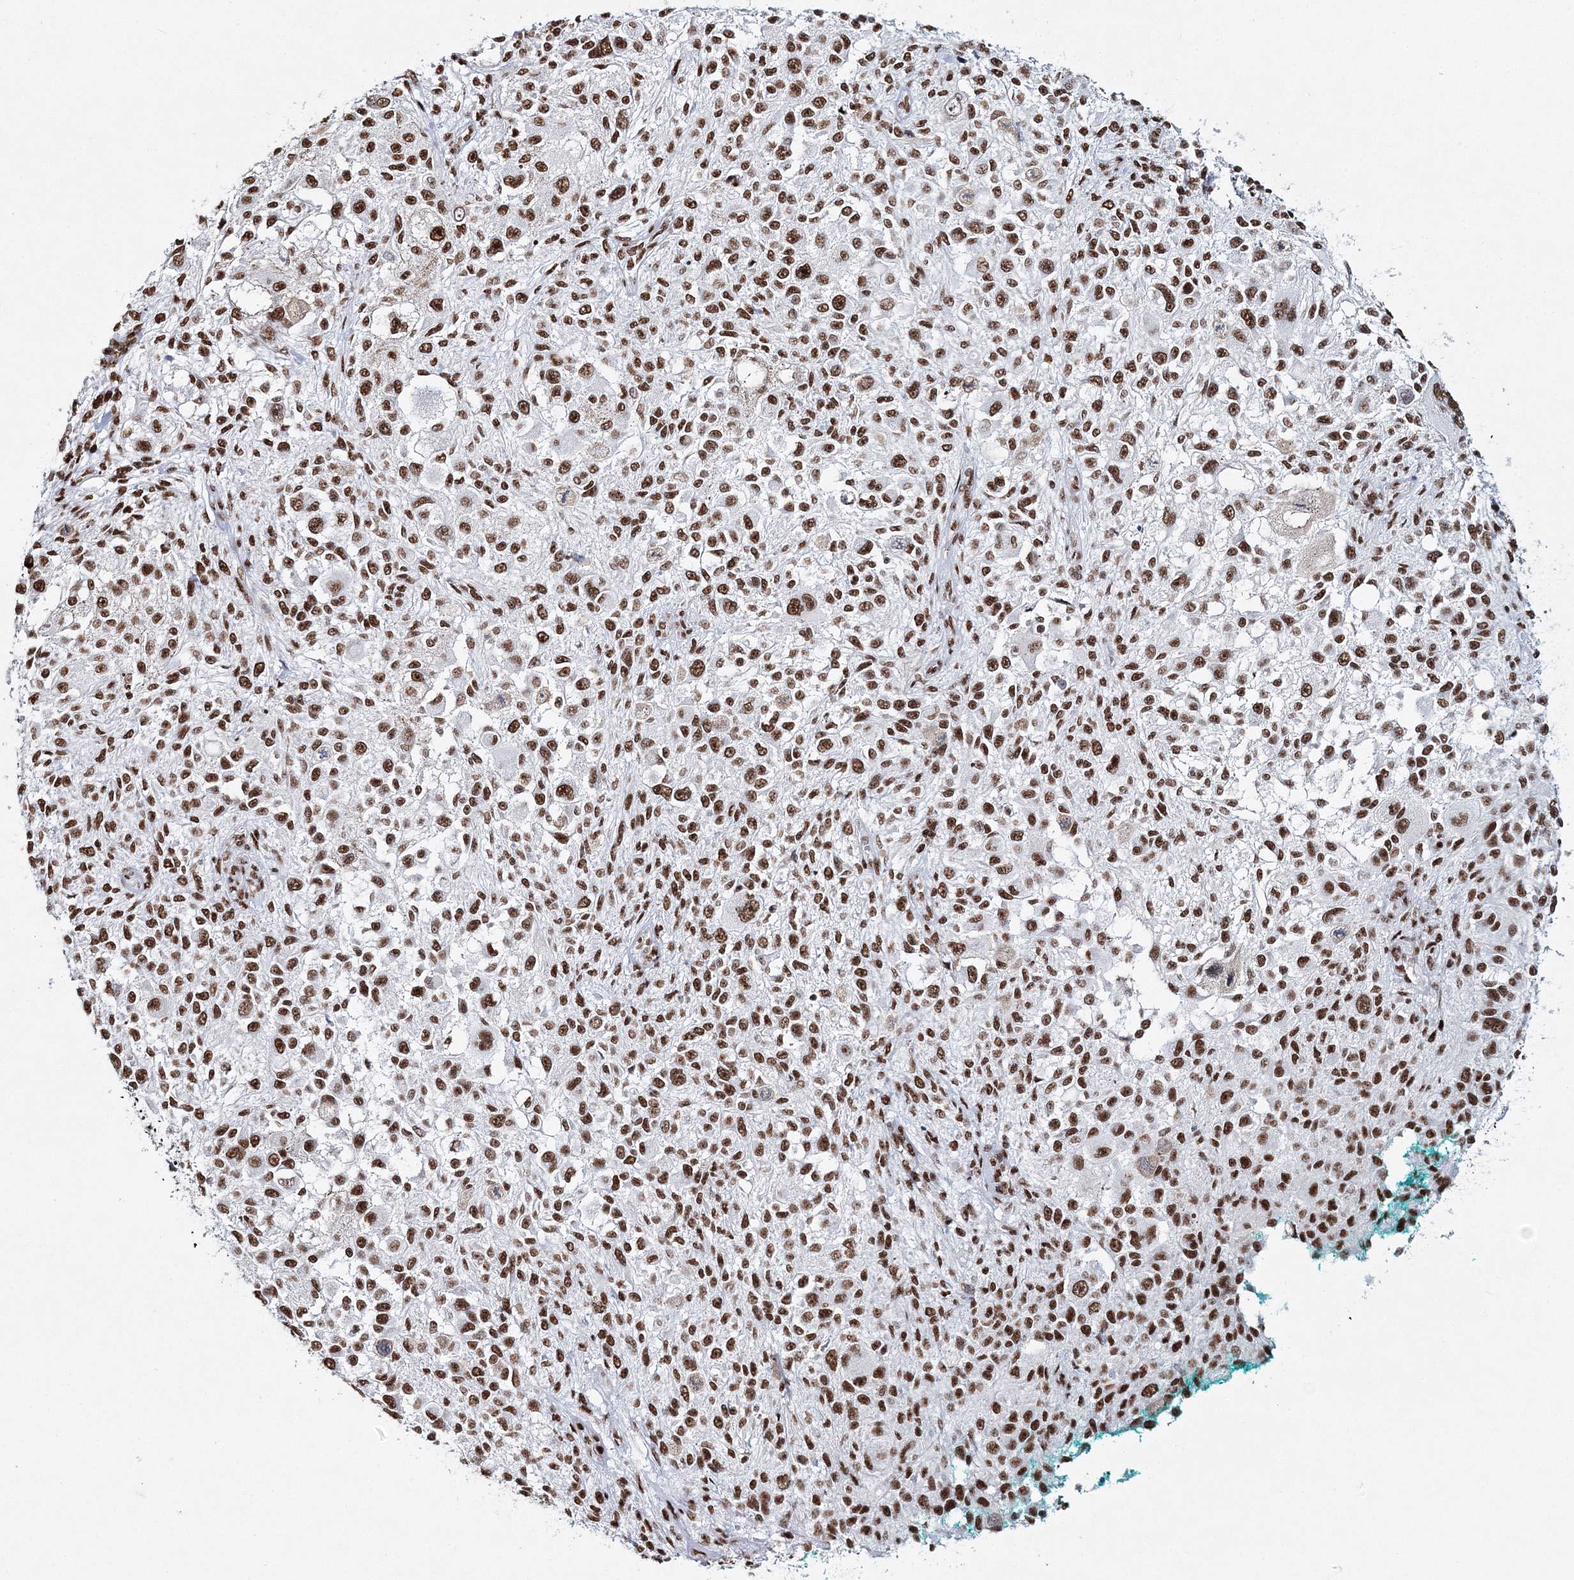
{"staining": {"intensity": "moderate", "quantity": ">75%", "location": "nuclear"}, "tissue": "melanoma", "cell_type": "Tumor cells", "image_type": "cancer", "snomed": [{"axis": "morphology", "description": "Necrosis, NOS"}, {"axis": "morphology", "description": "Malignant melanoma, NOS"}, {"axis": "topography", "description": "Skin"}], "caption": "IHC of malignant melanoma shows medium levels of moderate nuclear expression in approximately >75% of tumor cells.", "gene": "QRICH1", "patient": {"sex": "female", "age": 87}}